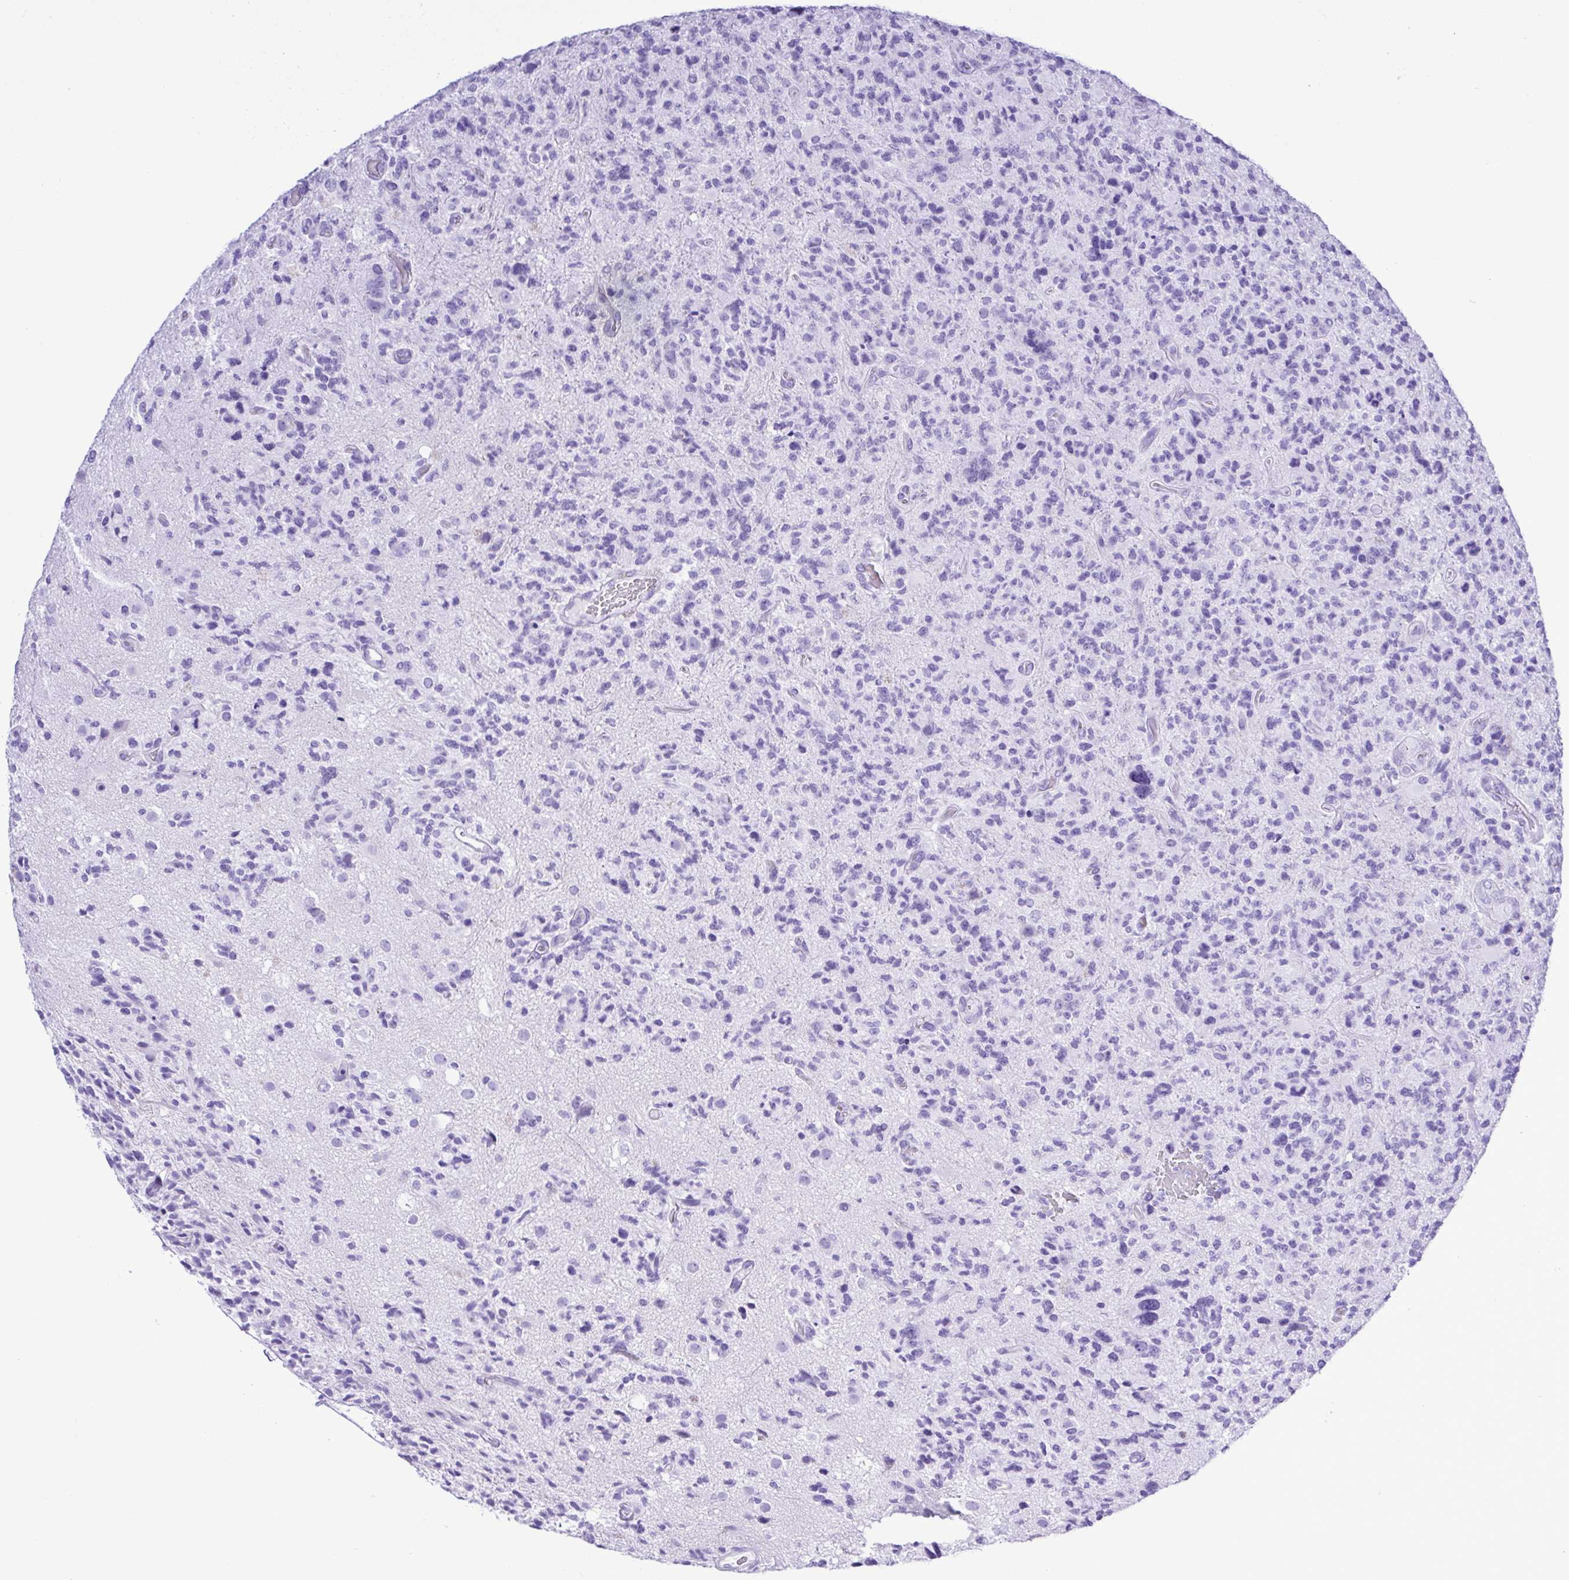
{"staining": {"intensity": "negative", "quantity": "none", "location": "none"}, "tissue": "glioma", "cell_type": "Tumor cells", "image_type": "cancer", "snomed": [{"axis": "morphology", "description": "Glioma, malignant, High grade"}, {"axis": "topography", "description": "Brain"}], "caption": "DAB (3,3'-diaminobenzidine) immunohistochemical staining of glioma reveals no significant staining in tumor cells. Brightfield microscopy of immunohistochemistry stained with DAB (3,3'-diaminobenzidine) (brown) and hematoxylin (blue), captured at high magnification.", "gene": "SYT1", "patient": {"sex": "female", "age": 71}}